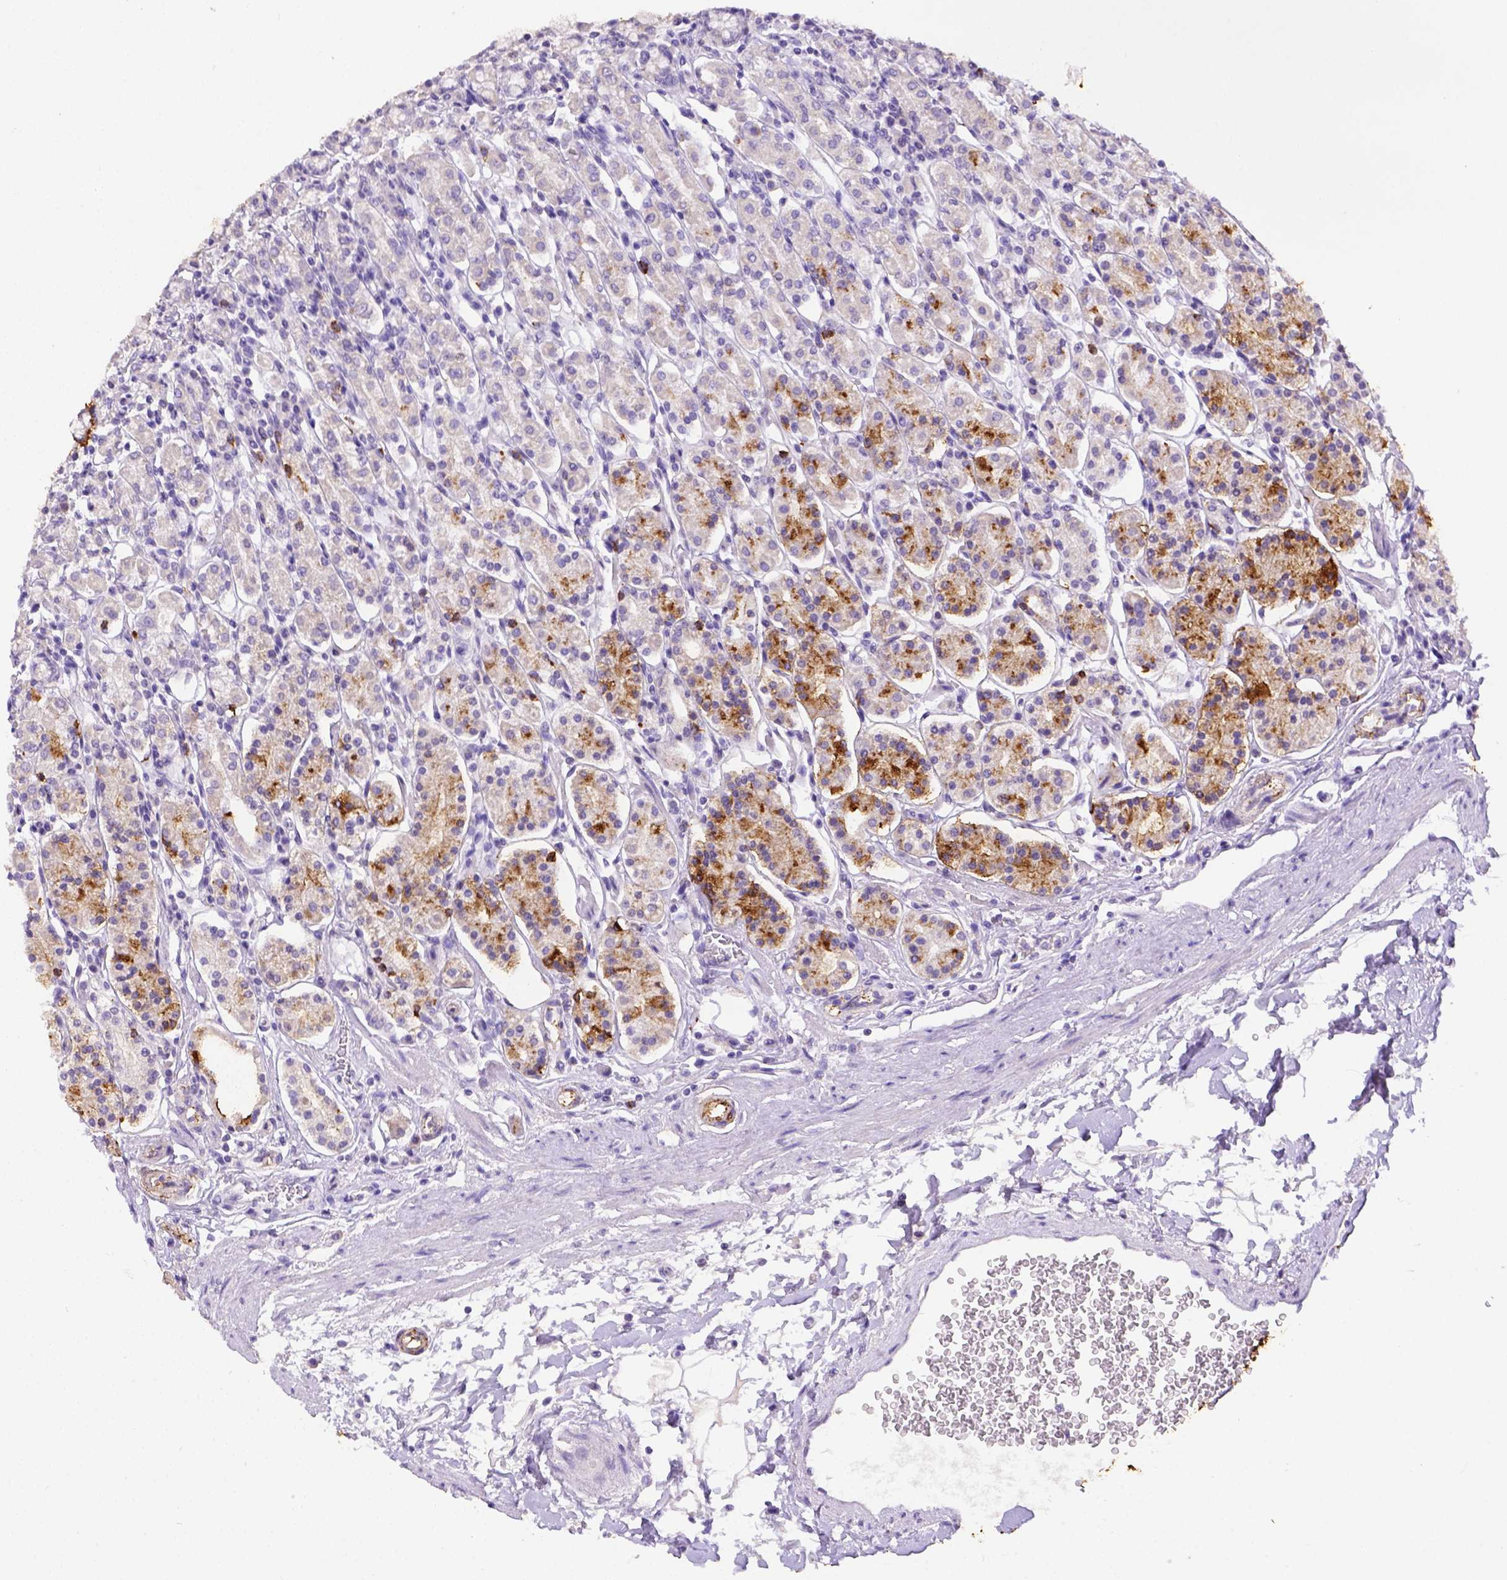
{"staining": {"intensity": "moderate", "quantity": "25%-75%", "location": "cytoplasmic/membranous"}, "tissue": "stomach", "cell_type": "Glandular cells", "image_type": "normal", "snomed": [{"axis": "morphology", "description": "Normal tissue, NOS"}, {"axis": "topography", "description": "Stomach, upper"}, {"axis": "topography", "description": "Stomach"}], "caption": "This image displays immunohistochemistry (IHC) staining of normal human stomach, with medium moderate cytoplasmic/membranous positivity in about 25%-75% of glandular cells.", "gene": "B3GAT1", "patient": {"sex": "male", "age": 62}}